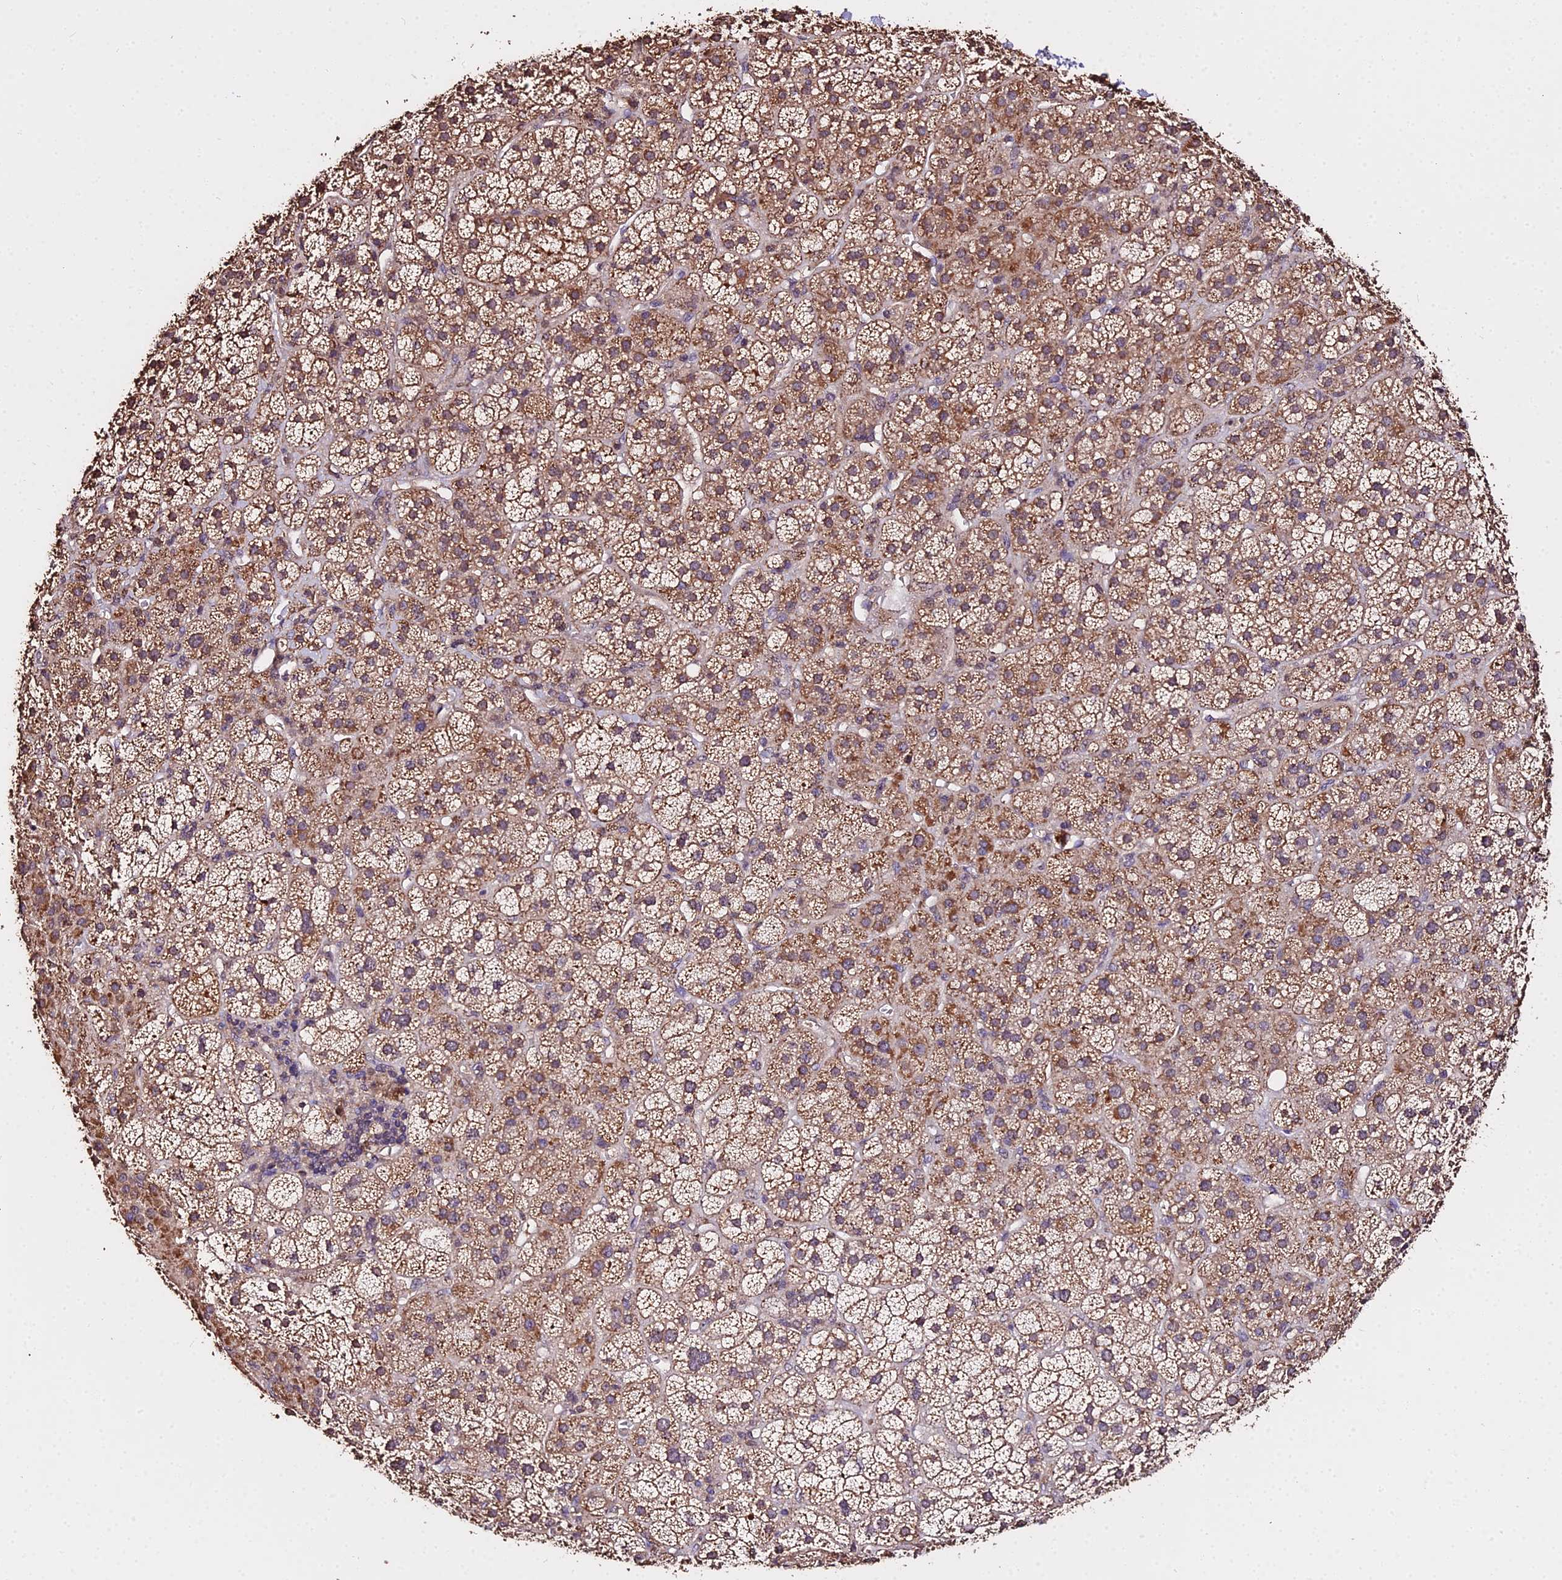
{"staining": {"intensity": "moderate", "quantity": ">75%", "location": "cytoplasmic/membranous"}, "tissue": "adrenal gland", "cell_type": "Glandular cells", "image_type": "normal", "snomed": [{"axis": "morphology", "description": "Normal tissue, NOS"}, {"axis": "topography", "description": "Adrenal gland"}], "caption": "Adrenal gland stained with DAB immunohistochemistry demonstrates medium levels of moderate cytoplasmic/membranous staining in about >75% of glandular cells.", "gene": "METTL13", "patient": {"sex": "female", "age": 70}}